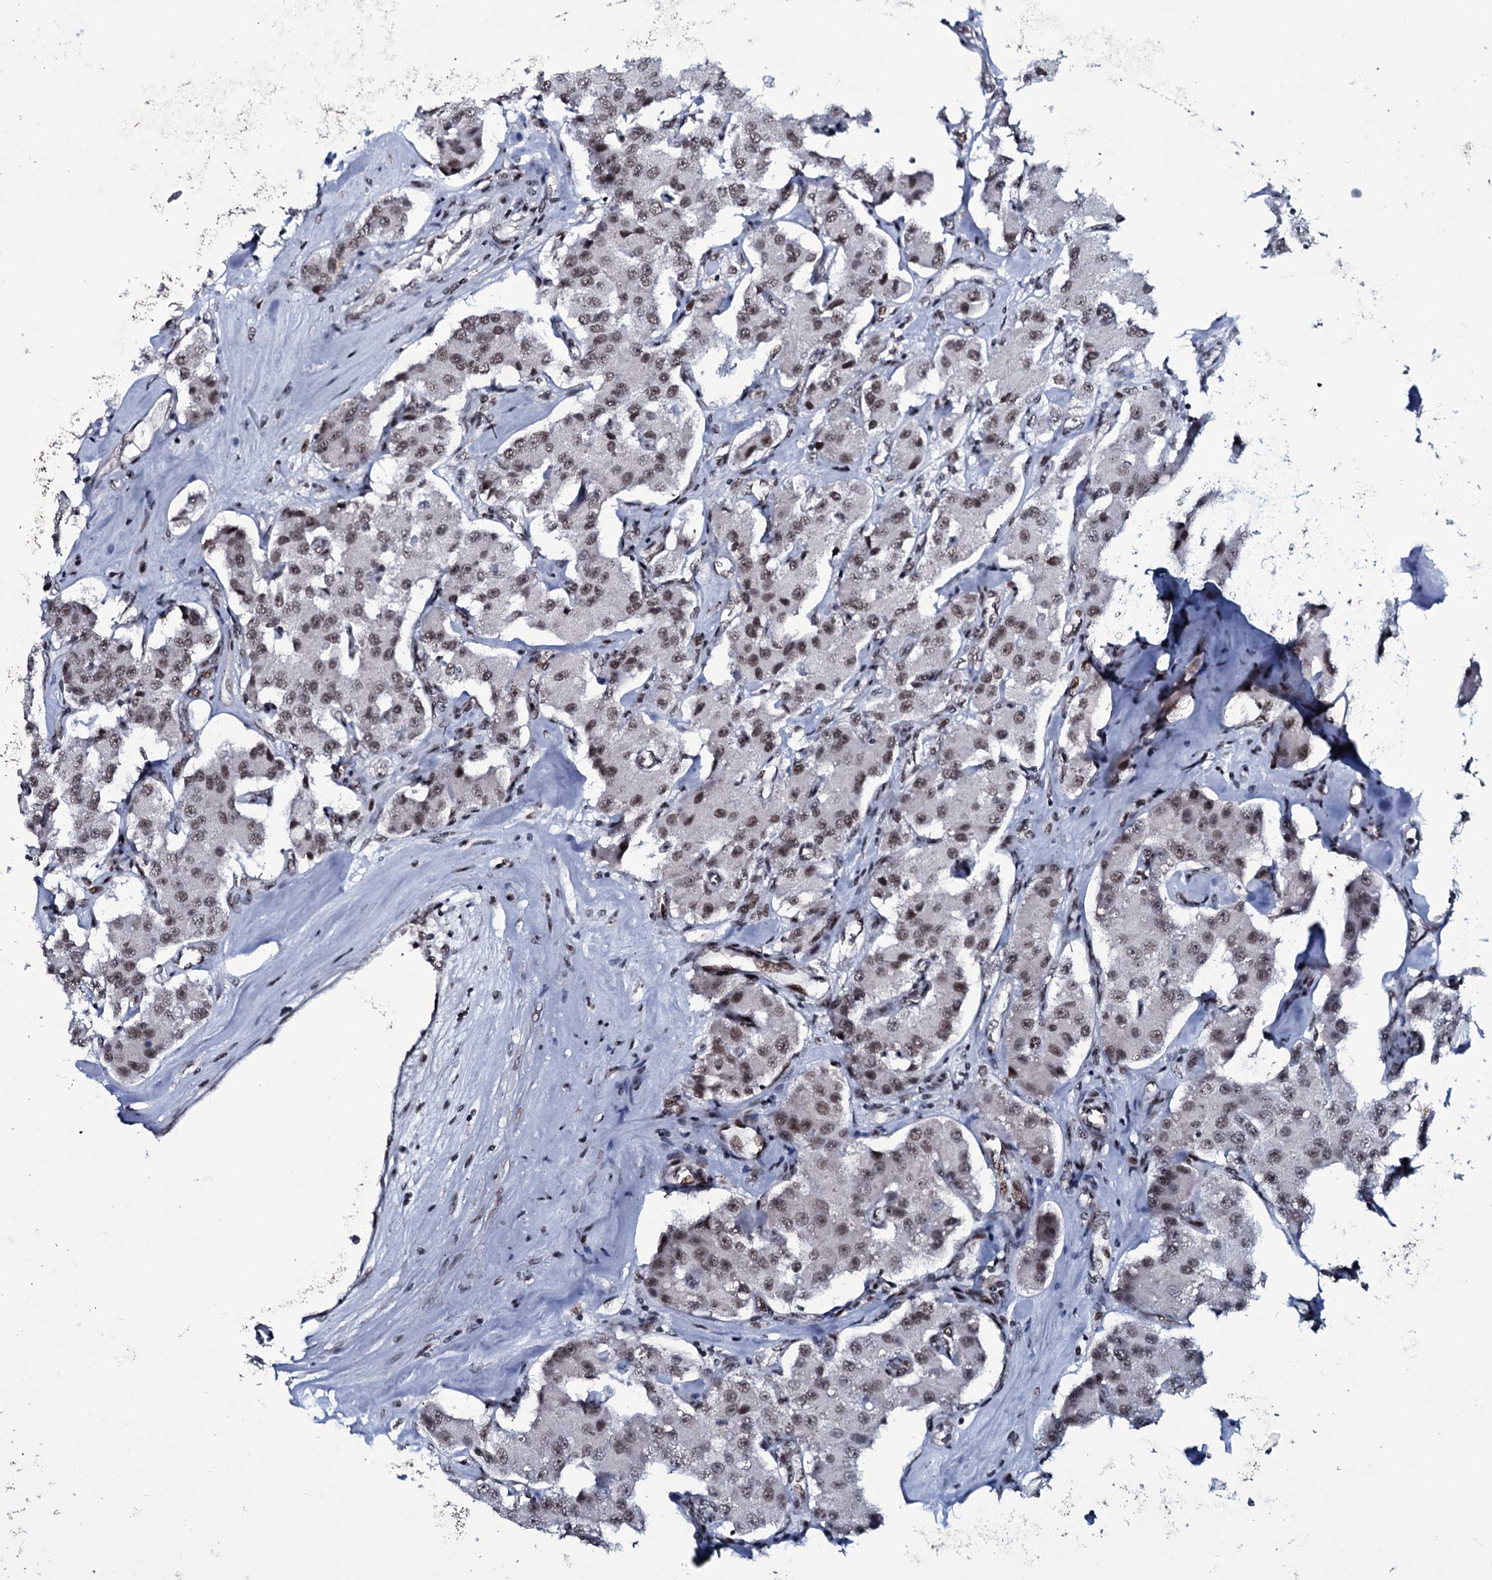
{"staining": {"intensity": "moderate", "quantity": ">75%", "location": "nuclear"}, "tissue": "carcinoid", "cell_type": "Tumor cells", "image_type": "cancer", "snomed": [{"axis": "morphology", "description": "Carcinoid, malignant, NOS"}, {"axis": "topography", "description": "Pancreas"}], "caption": "Protein staining exhibits moderate nuclear positivity in approximately >75% of tumor cells in carcinoid.", "gene": "ZMIZ2", "patient": {"sex": "male", "age": 41}}